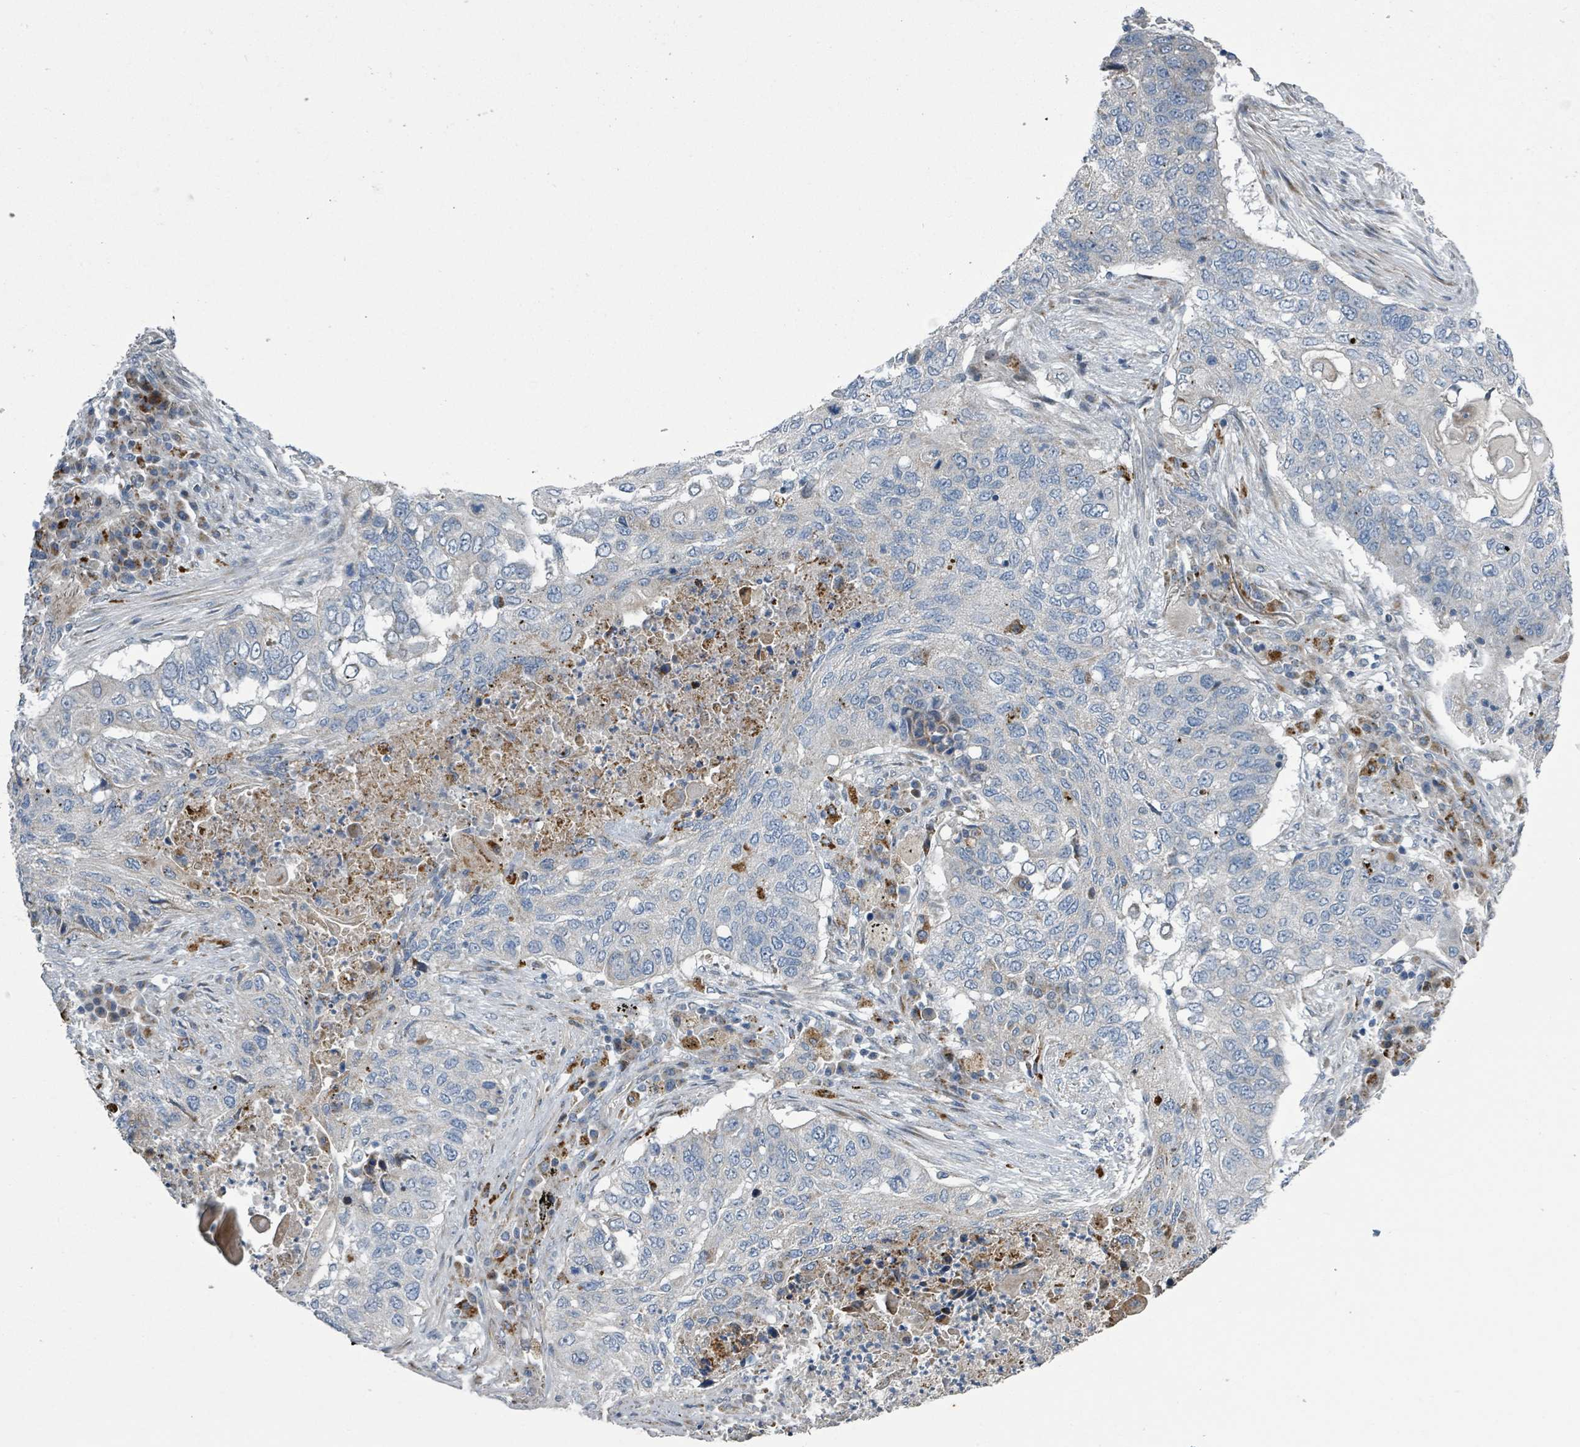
{"staining": {"intensity": "negative", "quantity": "none", "location": "none"}, "tissue": "lung cancer", "cell_type": "Tumor cells", "image_type": "cancer", "snomed": [{"axis": "morphology", "description": "Squamous cell carcinoma, NOS"}, {"axis": "topography", "description": "Lung"}], "caption": "This image is of lung cancer (squamous cell carcinoma) stained with immunohistochemistry (IHC) to label a protein in brown with the nuclei are counter-stained blue. There is no positivity in tumor cells.", "gene": "DIPK2A", "patient": {"sex": "female", "age": 63}}